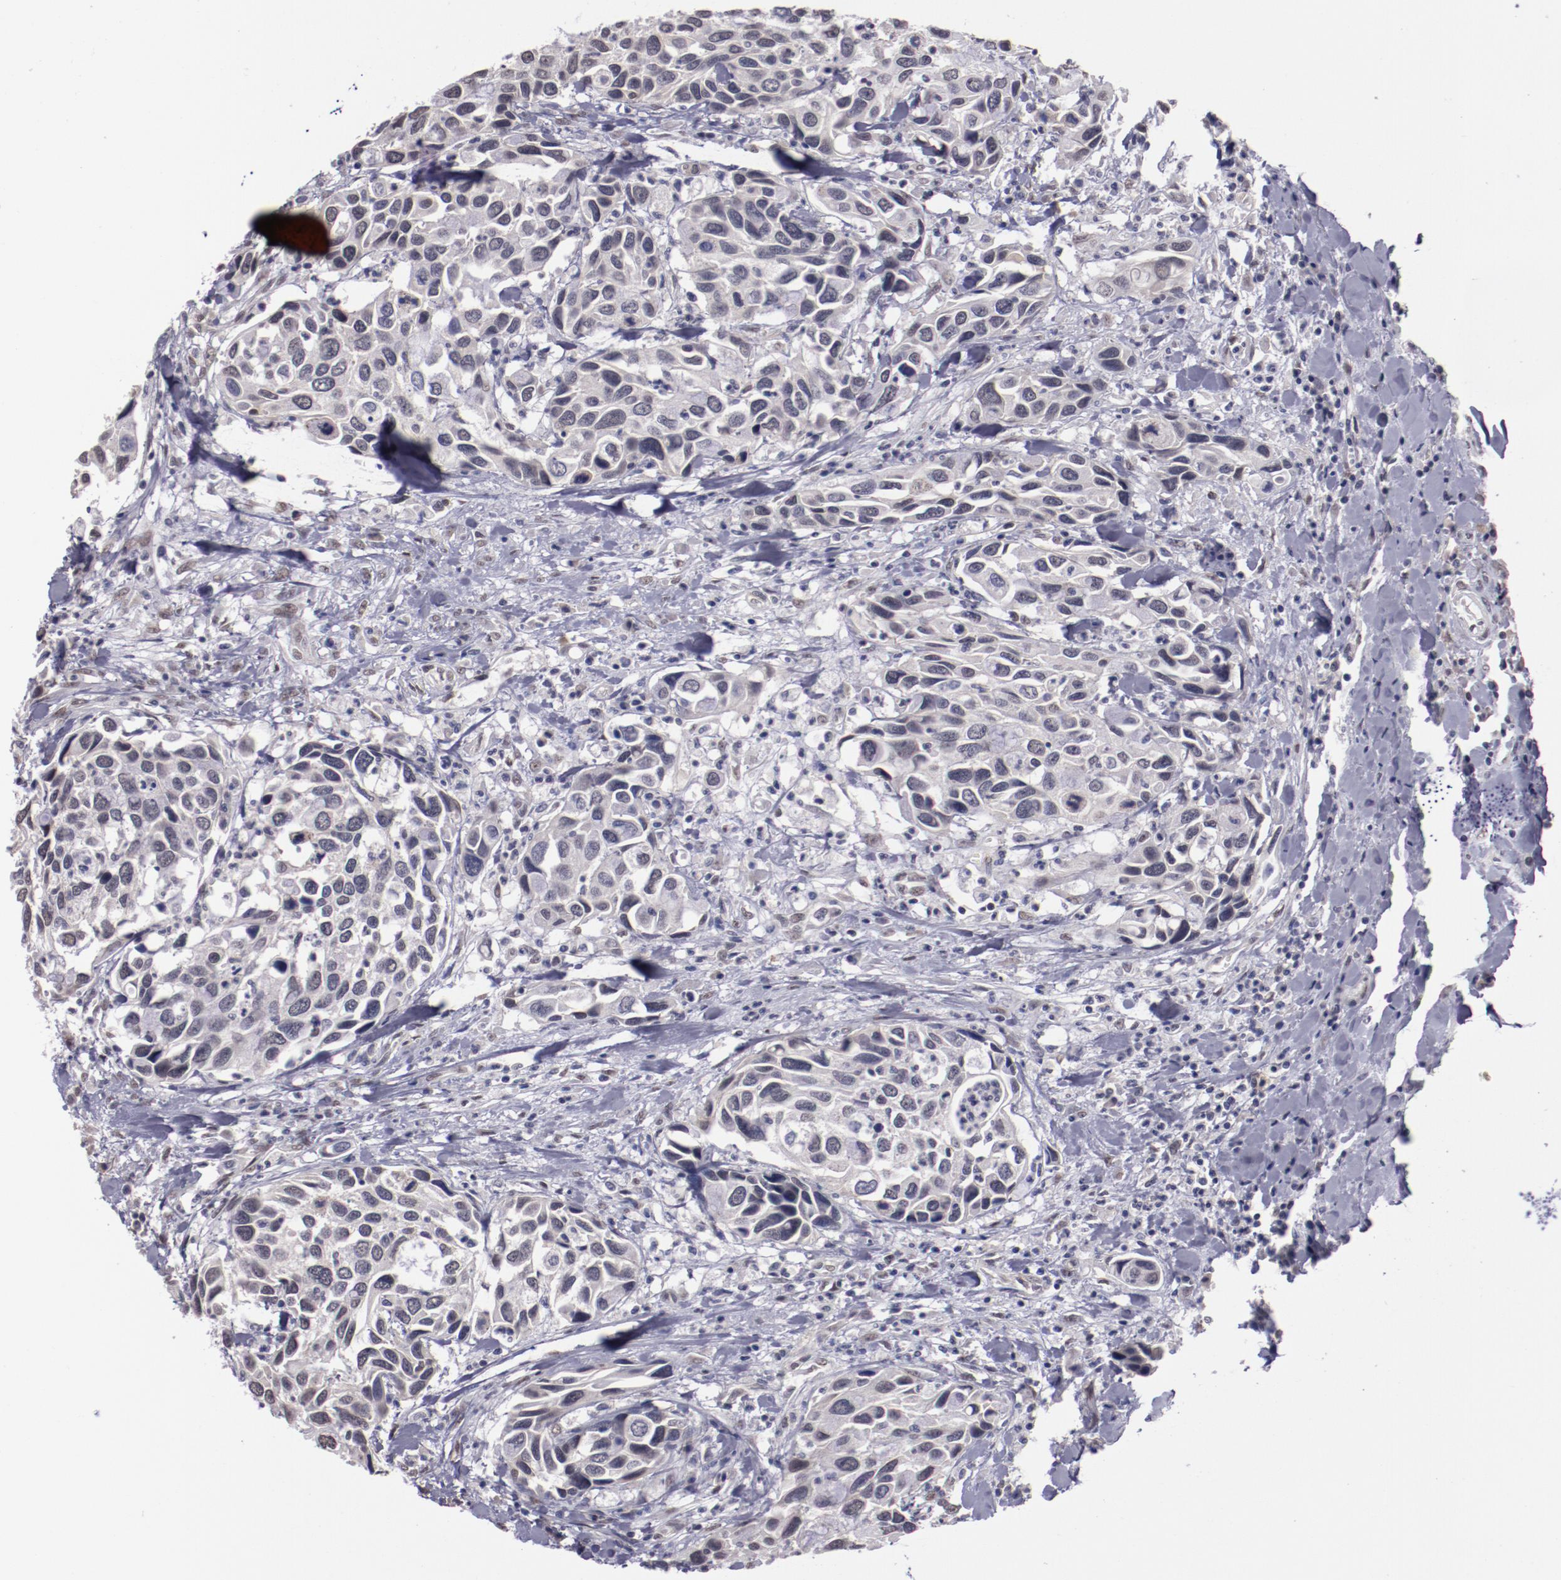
{"staining": {"intensity": "negative", "quantity": "none", "location": "none"}, "tissue": "urothelial cancer", "cell_type": "Tumor cells", "image_type": "cancer", "snomed": [{"axis": "morphology", "description": "Urothelial carcinoma, High grade"}, {"axis": "topography", "description": "Urinary bladder"}], "caption": "Protein analysis of urothelial cancer exhibits no significant expression in tumor cells.", "gene": "NRXN3", "patient": {"sex": "male", "age": 66}}